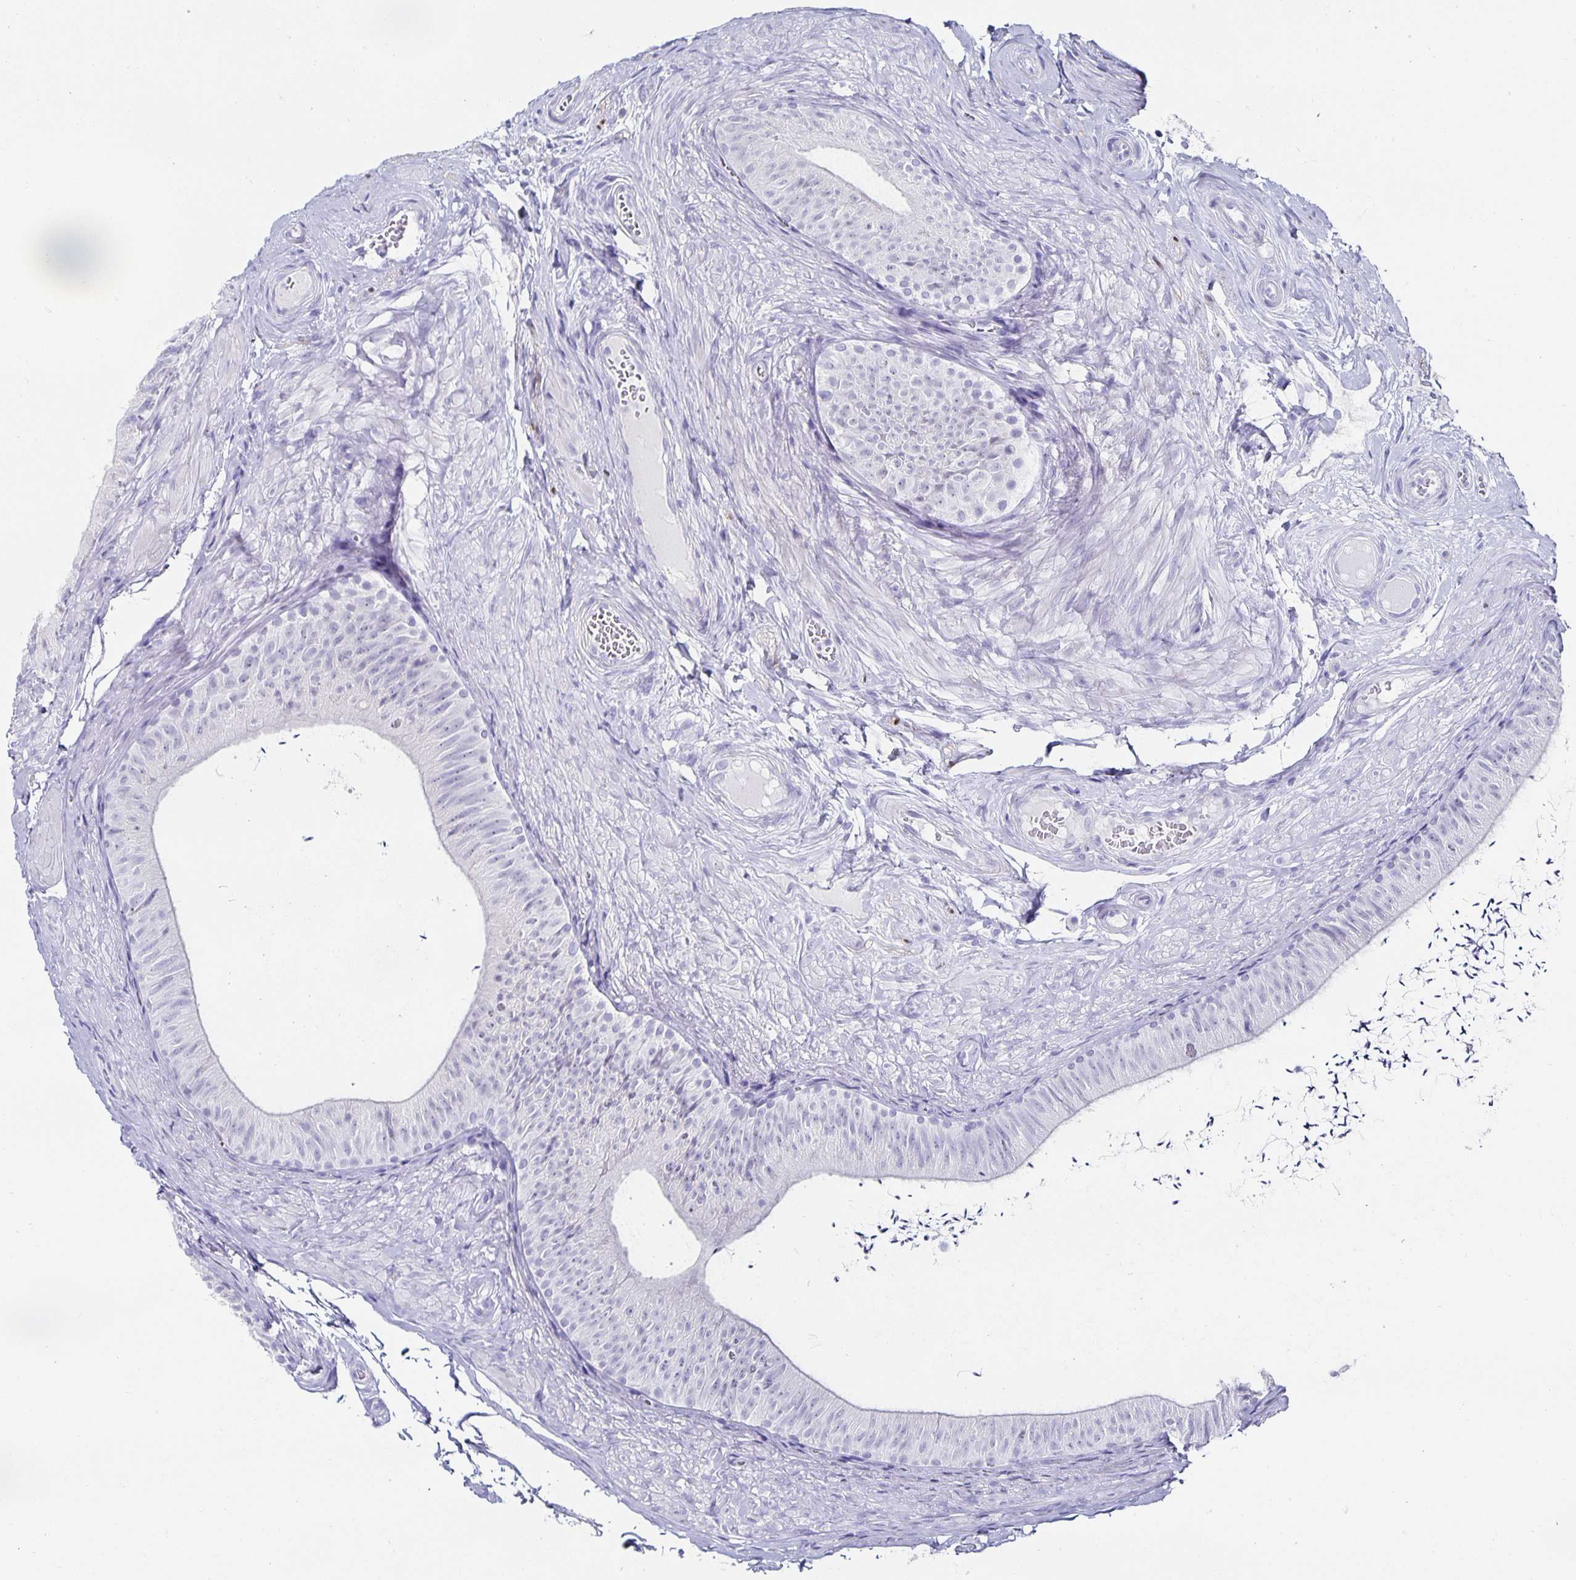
{"staining": {"intensity": "negative", "quantity": "none", "location": "none"}, "tissue": "epididymis", "cell_type": "Glandular cells", "image_type": "normal", "snomed": [{"axis": "morphology", "description": "Normal tissue, NOS"}, {"axis": "topography", "description": "Epididymis, spermatic cord, NOS"}, {"axis": "topography", "description": "Epididymis"}, {"axis": "topography", "description": "Peripheral nerve tissue"}], "caption": "Histopathology image shows no significant protein staining in glandular cells of unremarkable epididymis.", "gene": "CHGA", "patient": {"sex": "male", "age": 29}}